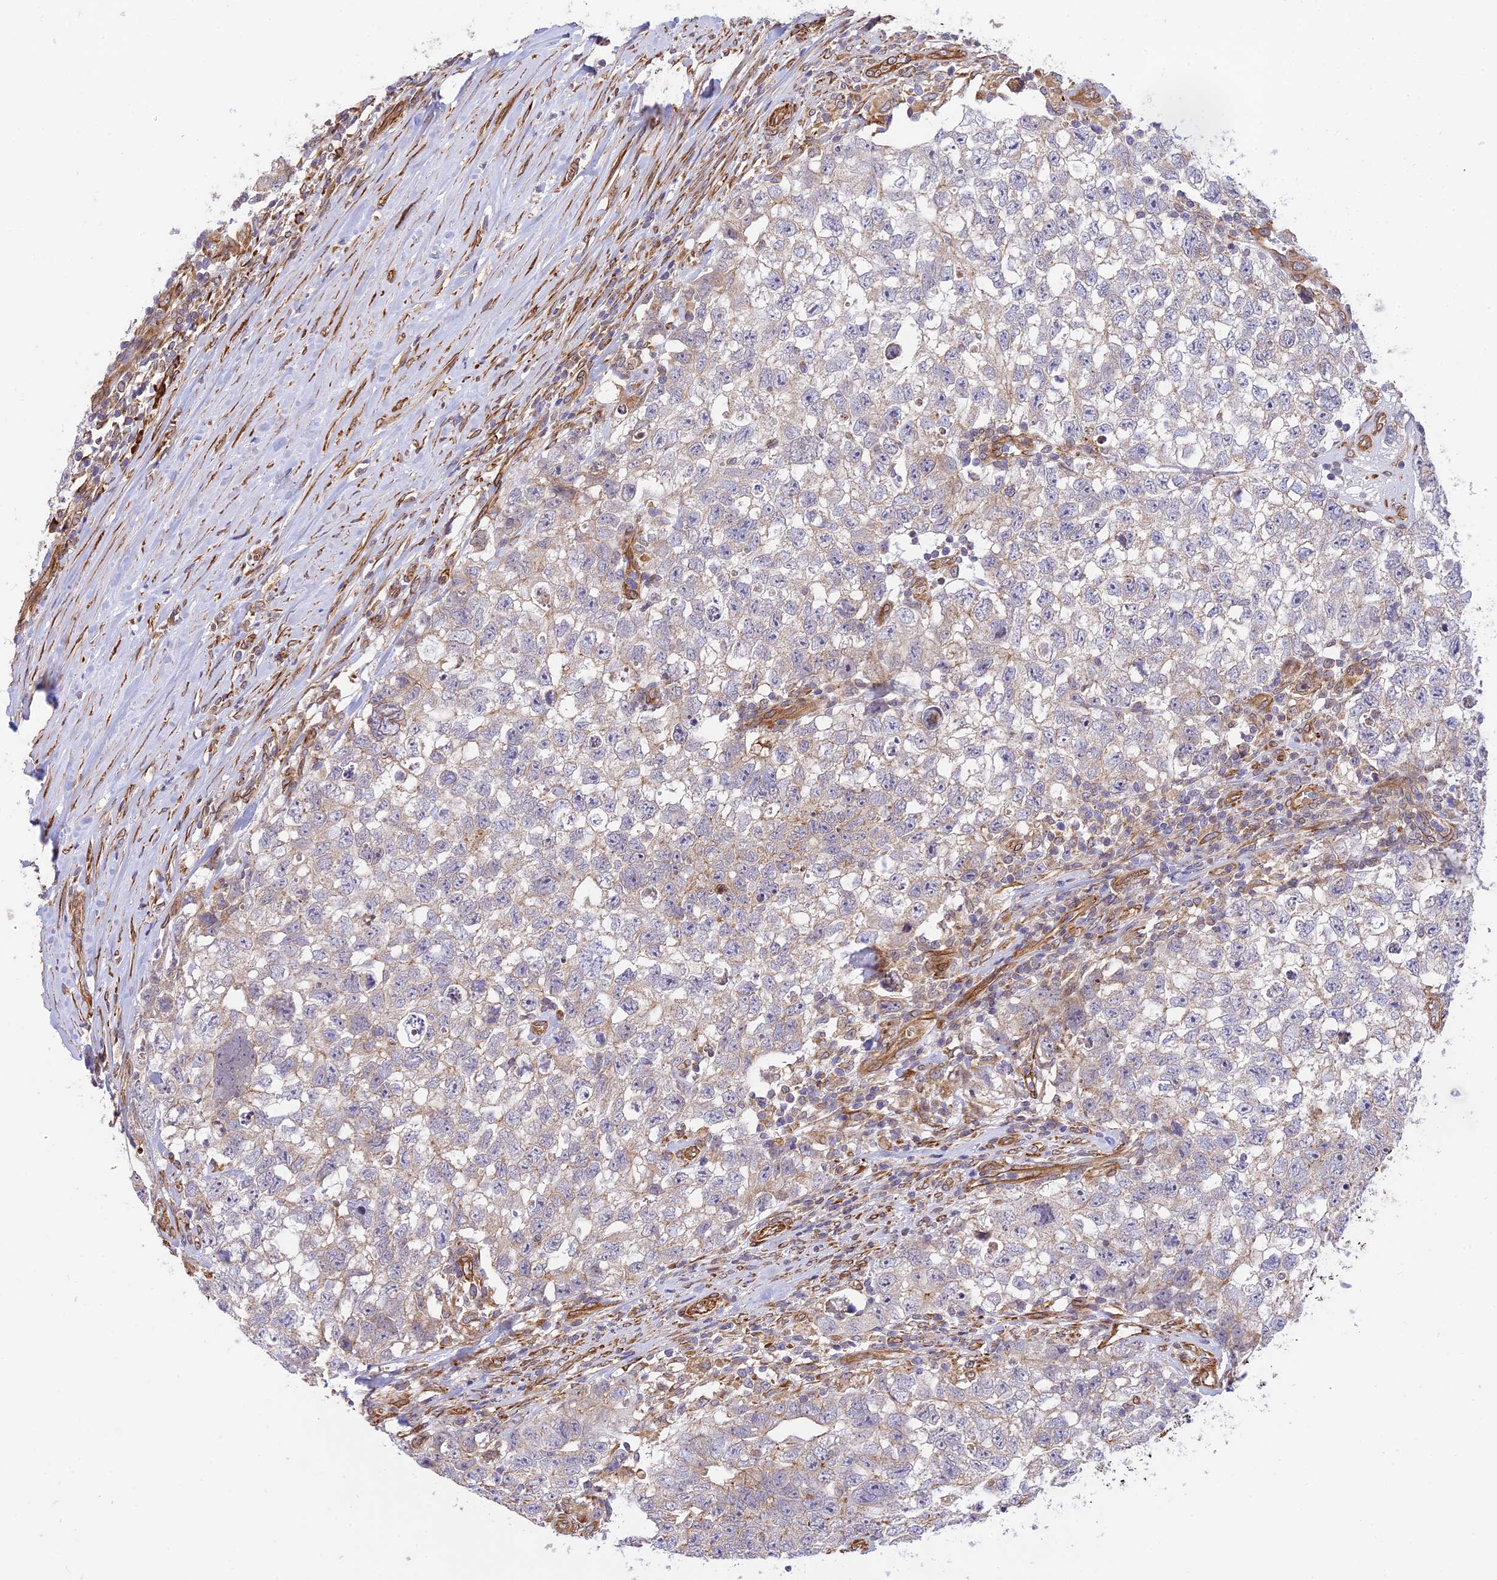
{"staining": {"intensity": "negative", "quantity": "none", "location": "none"}, "tissue": "testis cancer", "cell_type": "Tumor cells", "image_type": "cancer", "snomed": [{"axis": "morphology", "description": "Seminoma, NOS"}, {"axis": "morphology", "description": "Carcinoma, Embryonal, NOS"}, {"axis": "topography", "description": "Testis"}], "caption": "Tumor cells show no significant expression in seminoma (testis). (IHC, brightfield microscopy, high magnification).", "gene": "EXOC3L4", "patient": {"sex": "male", "age": 29}}